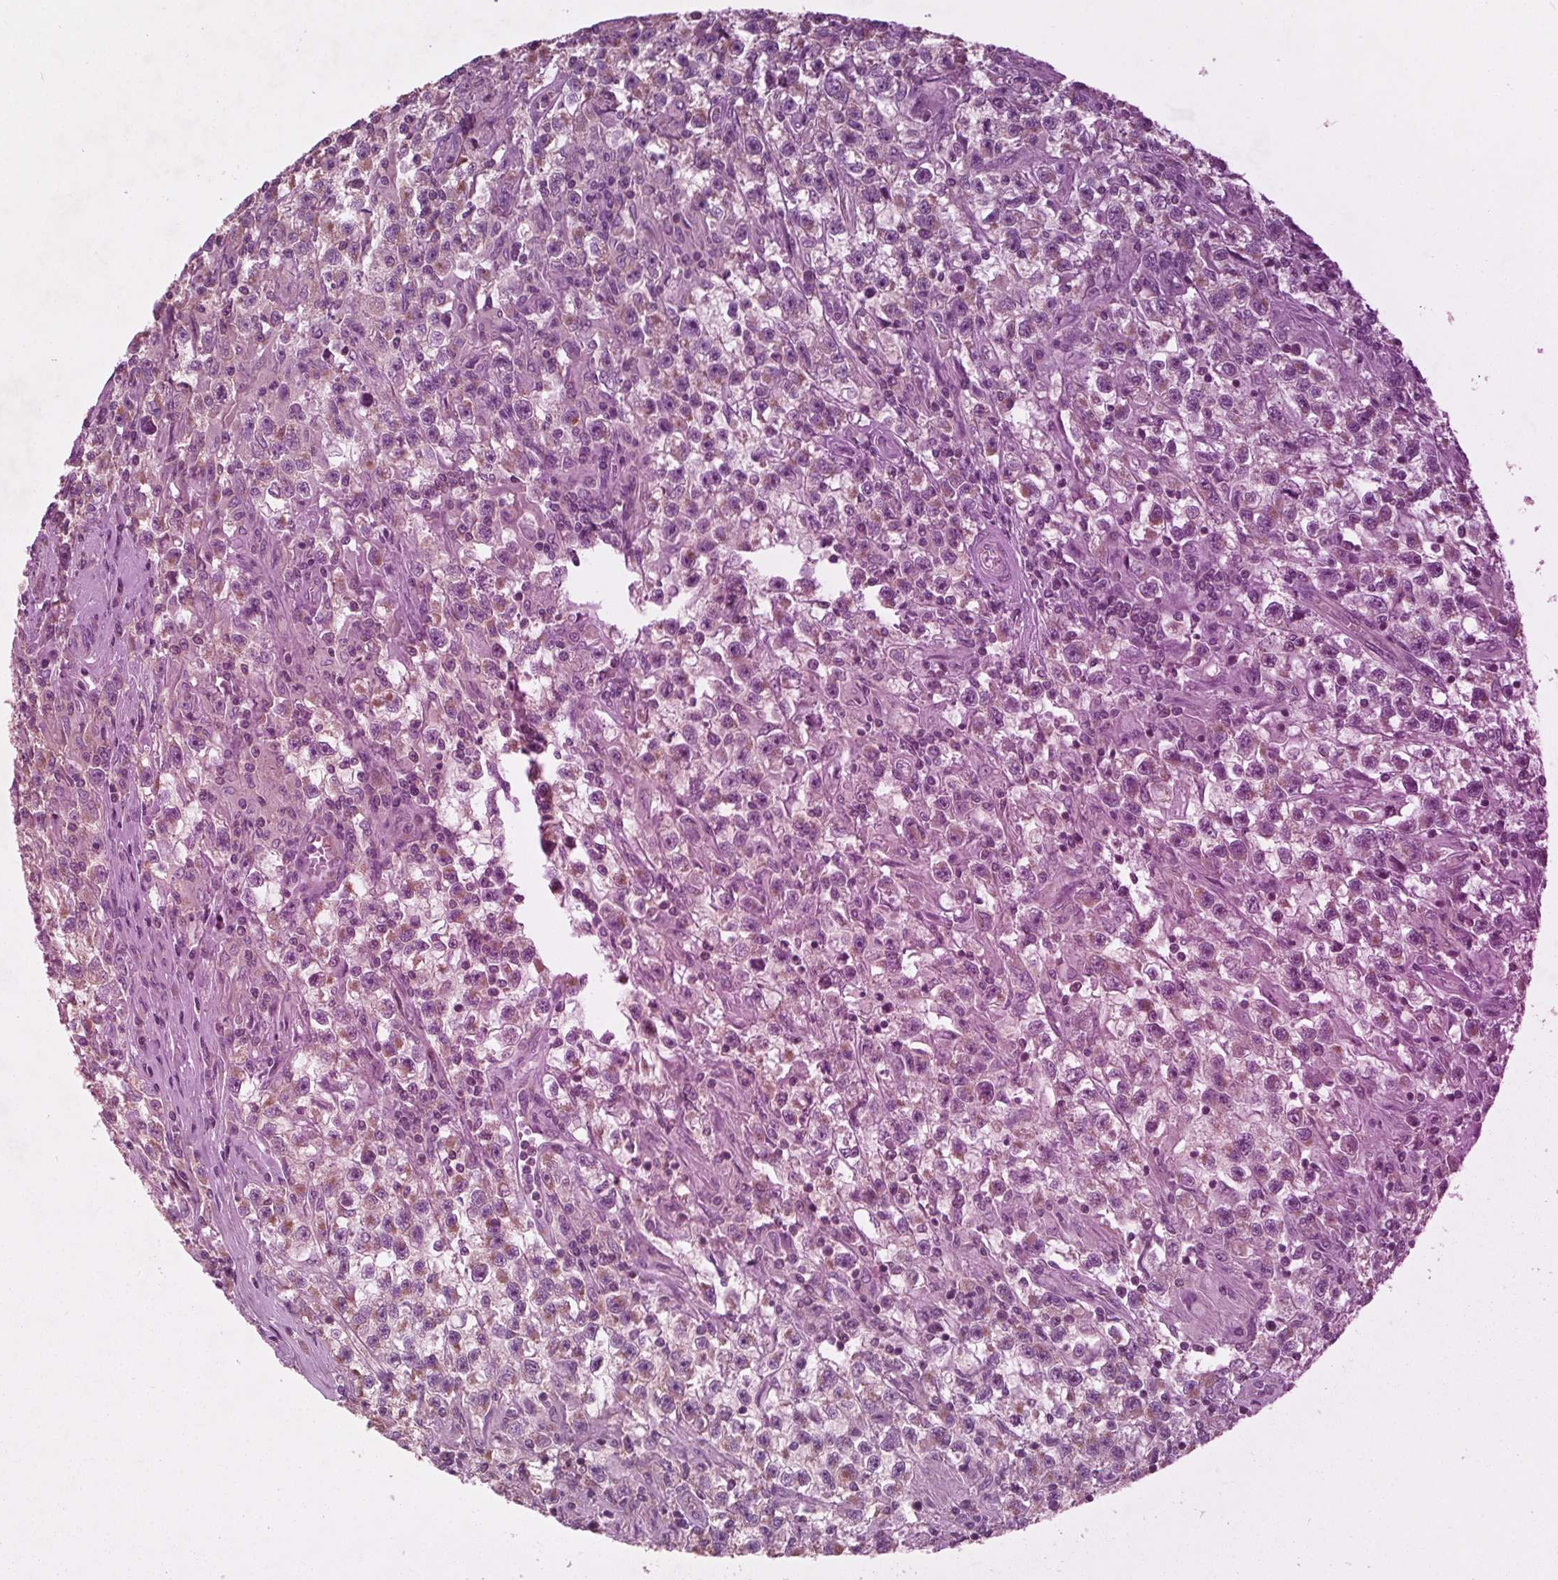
{"staining": {"intensity": "negative", "quantity": "none", "location": "none"}, "tissue": "testis cancer", "cell_type": "Tumor cells", "image_type": "cancer", "snomed": [{"axis": "morphology", "description": "Seminoma, NOS"}, {"axis": "topography", "description": "Testis"}], "caption": "This micrograph is of seminoma (testis) stained with immunohistochemistry (IHC) to label a protein in brown with the nuclei are counter-stained blue. There is no expression in tumor cells. (Stains: DAB immunohistochemistry with hematoxylin counter stain, Microscopy: brightfield microscopy at high magnification).", "gene": "AP1S1", "patient": {"sex": "male", "age": 31}}